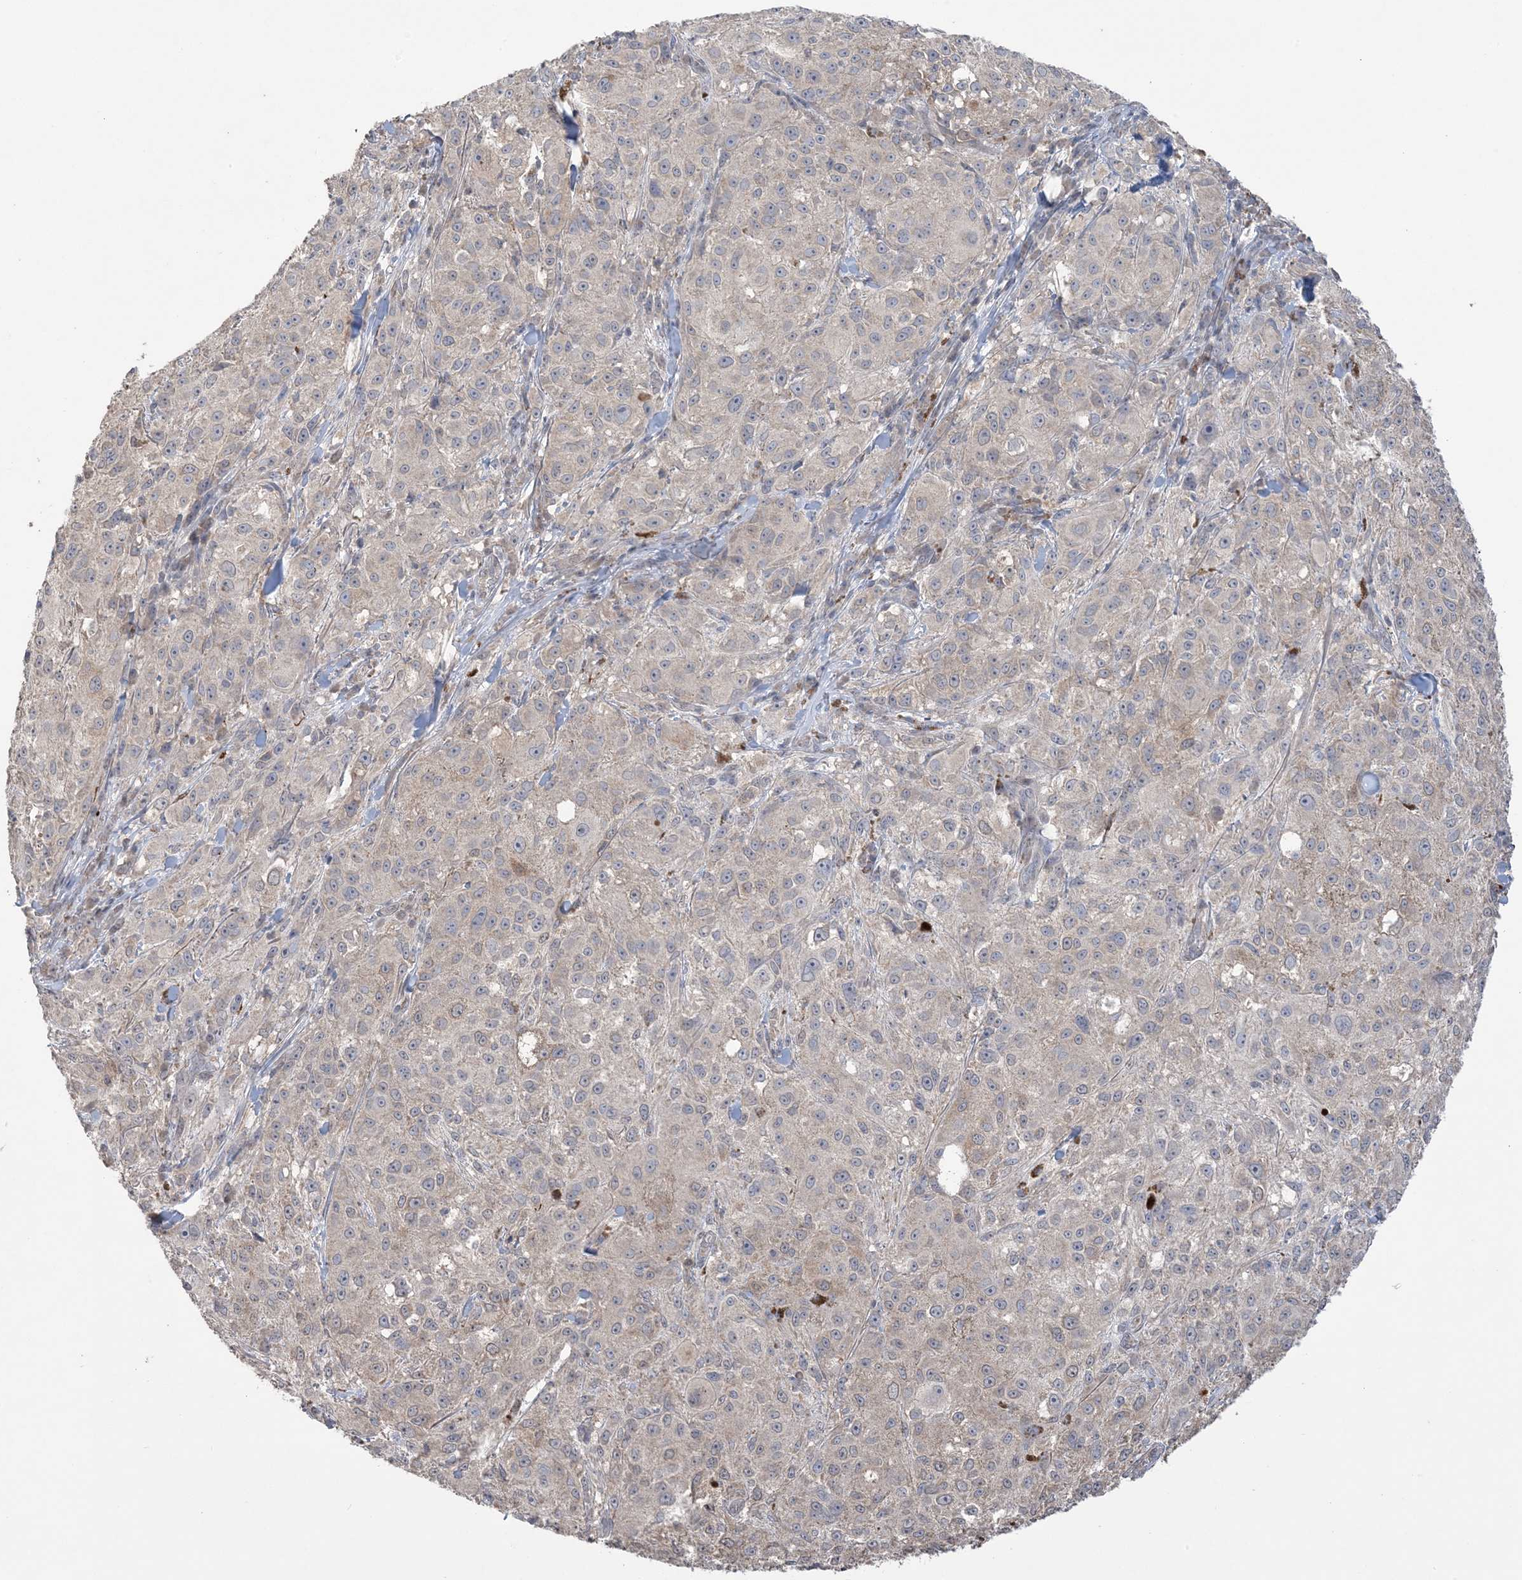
{"staining": {"intensity": "weak", "quantity": "25%-75%", "location": "cytoplasmic/membranous"}, "tissue": "melanoma", "cell_type": "Tumor cells", "image_type": "cancer", "snomed": [{"axis": "morphology", "description": "Necrosis, NOS"}, {"axis": "morphology", "description": "Malignant melanoma, NOS"}, {"axis": "topography", "description": "Skin"}], "caption": "The image reveals staining of melanoma, revealing weak cytoplasmic/membranous protein positivity (brown color) within tumor cells.", "gene": "XRN1", "patient": {"sex": "female", "age": 87}}